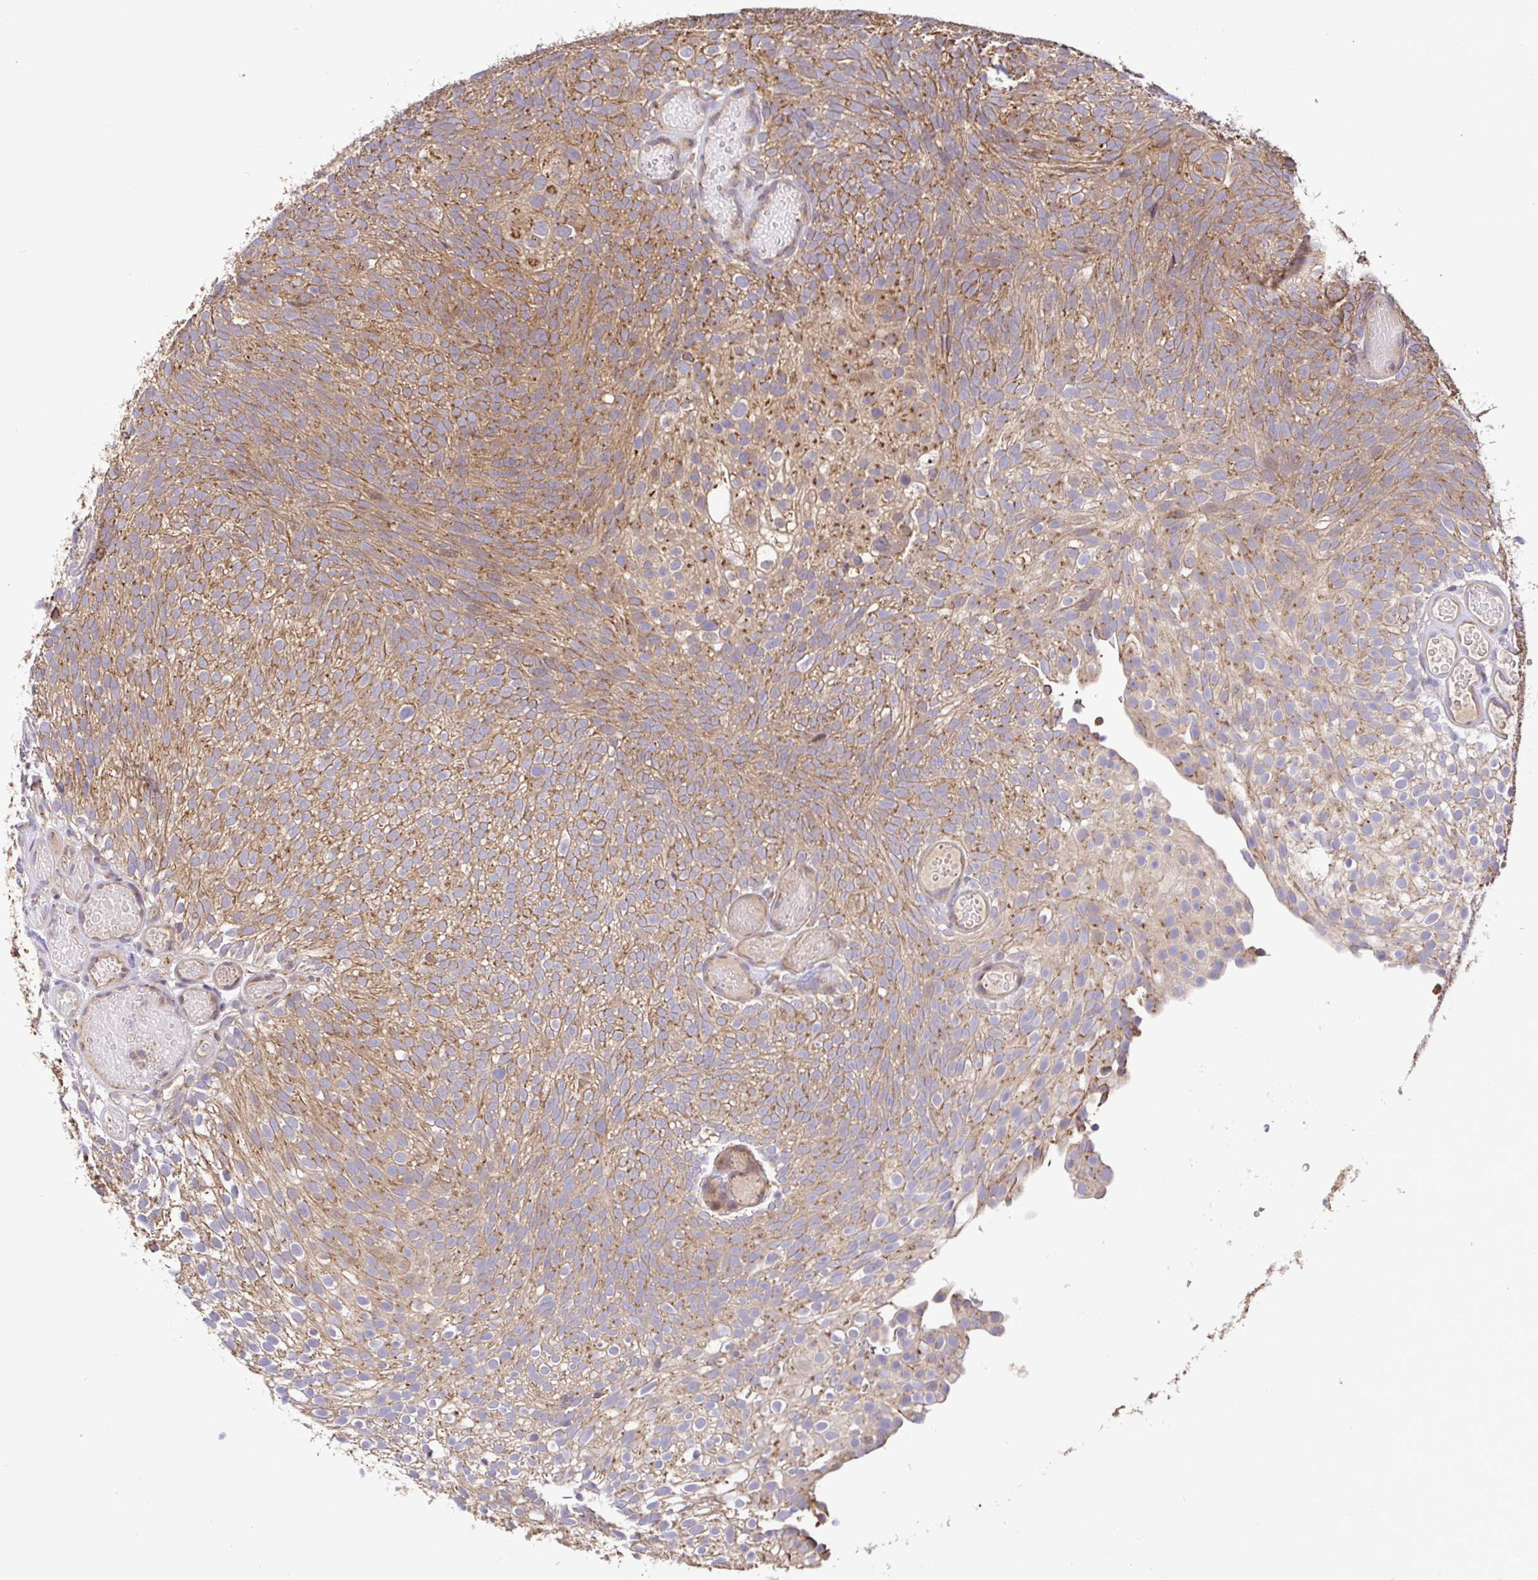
{"staining": {"intensity": "moderate", "quantity": ">75%", "location": "cytoplasmic/membranous"}, "tissue": "urothelial cancer", "cell_type": "Tumor cells", "image_type": "cancer", "snomed": [{"axis": "morphology", "description": "Urothelial carcinoma, Low grade"}, {"axis": "topography", "description": "Urinary bladder"}], "caption": "A high-resolution histopathology image shows immunohistochemistry staining of urothelial cancer, which demonstrates moderate cytoplasmic/membranous staining in approximately >75% of tumor cells. (IHC, brightfield microscopy, high magnification).", "gene": "ELP1", "patient": {"sex": "male", "age": 78}}